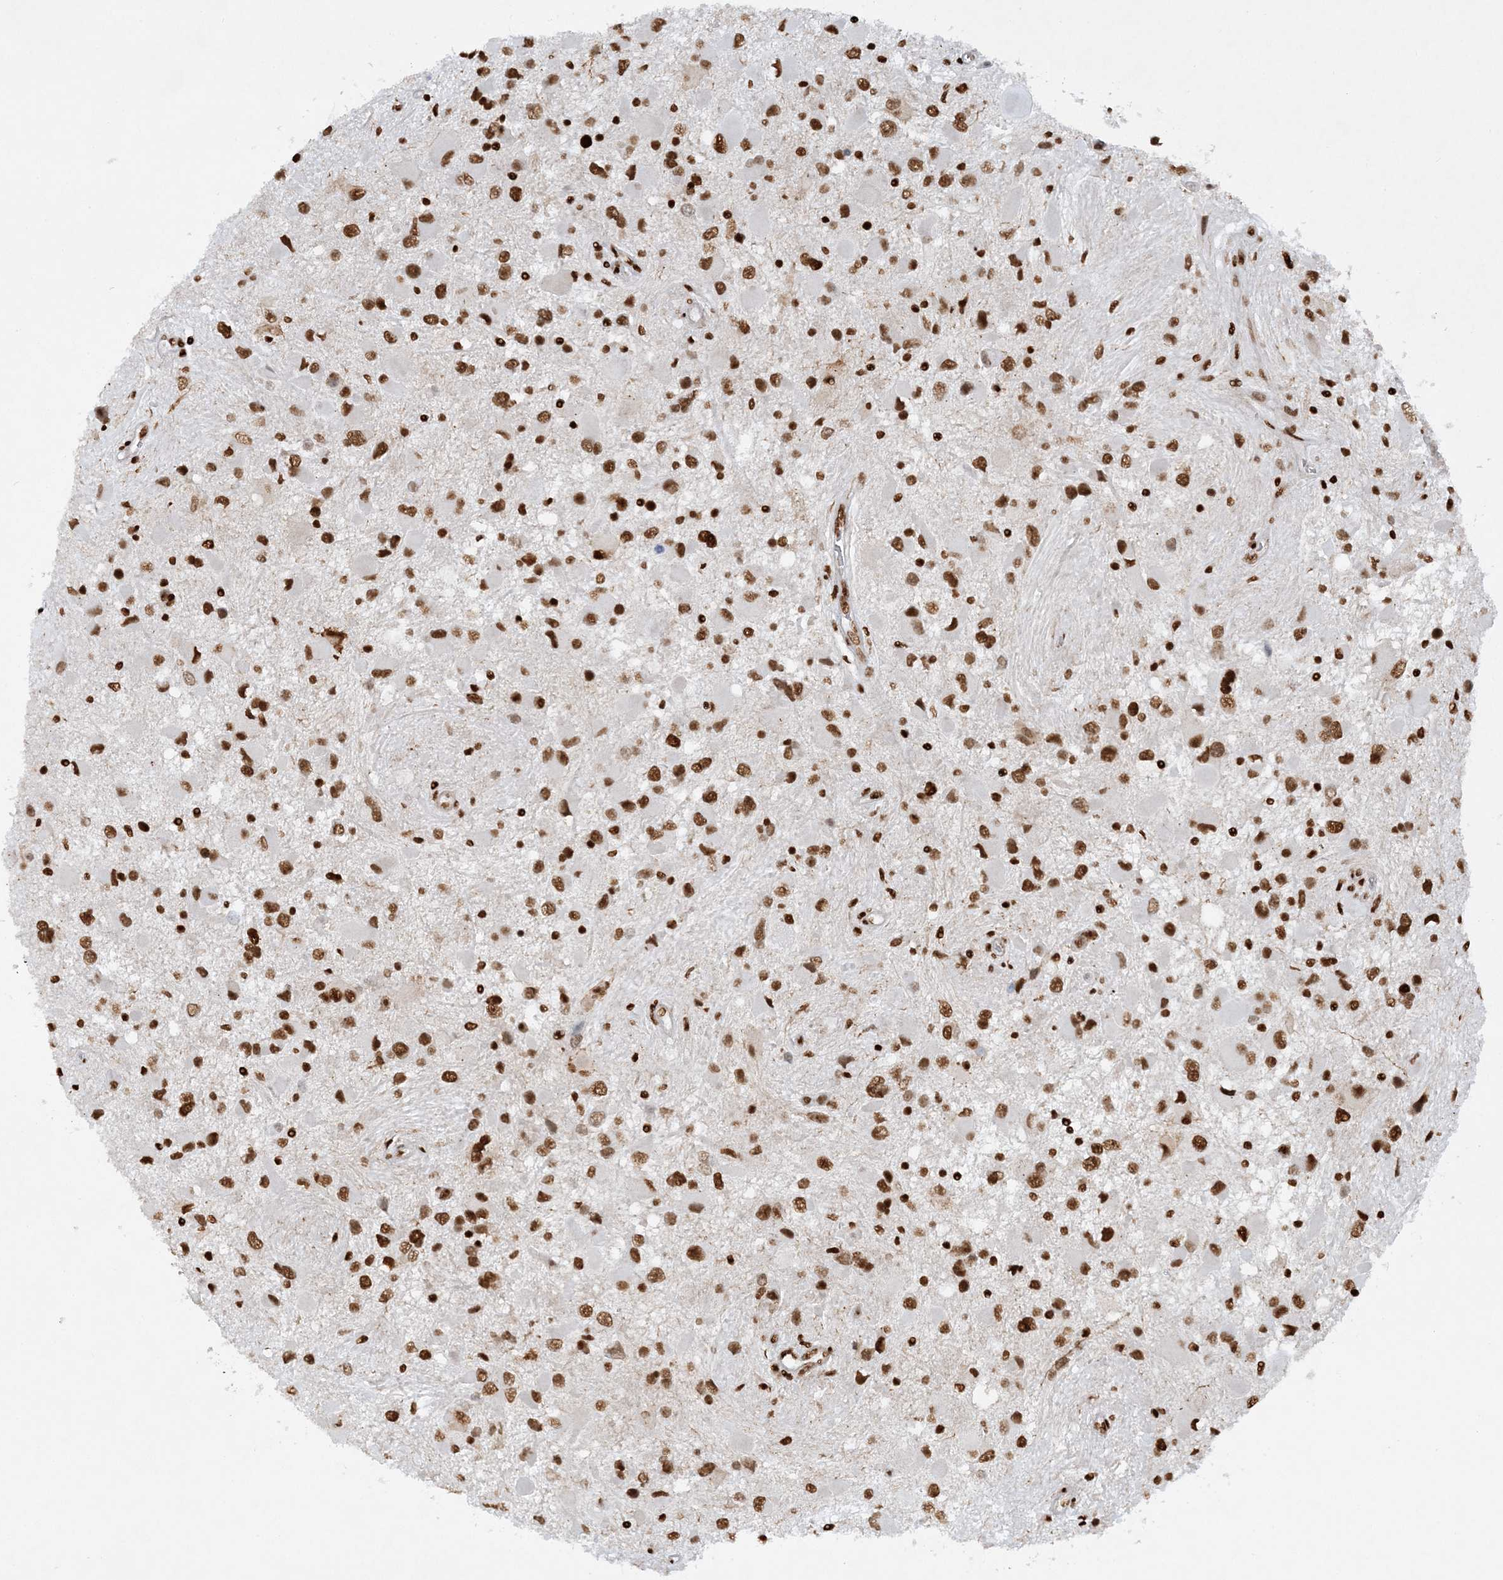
{"staining": {"intensity": "strong", "quantity": ">75%", "location": "nuclear"}, "tissue": "glioma", "cell_type": "Tumor cells", "image_type": "cancer", "snomed": [{"axis": "morphology", "description": "Glioma, malignant, High grade"}, {"axis": "topography", "description": "Brain"}], "caption": "Human malignant glioma (high-grade) stained with a protein marker demonstrates strong staining in tumor cells.", "gene": "DELE1", "patient": {"sex": "male", "age": 53}}